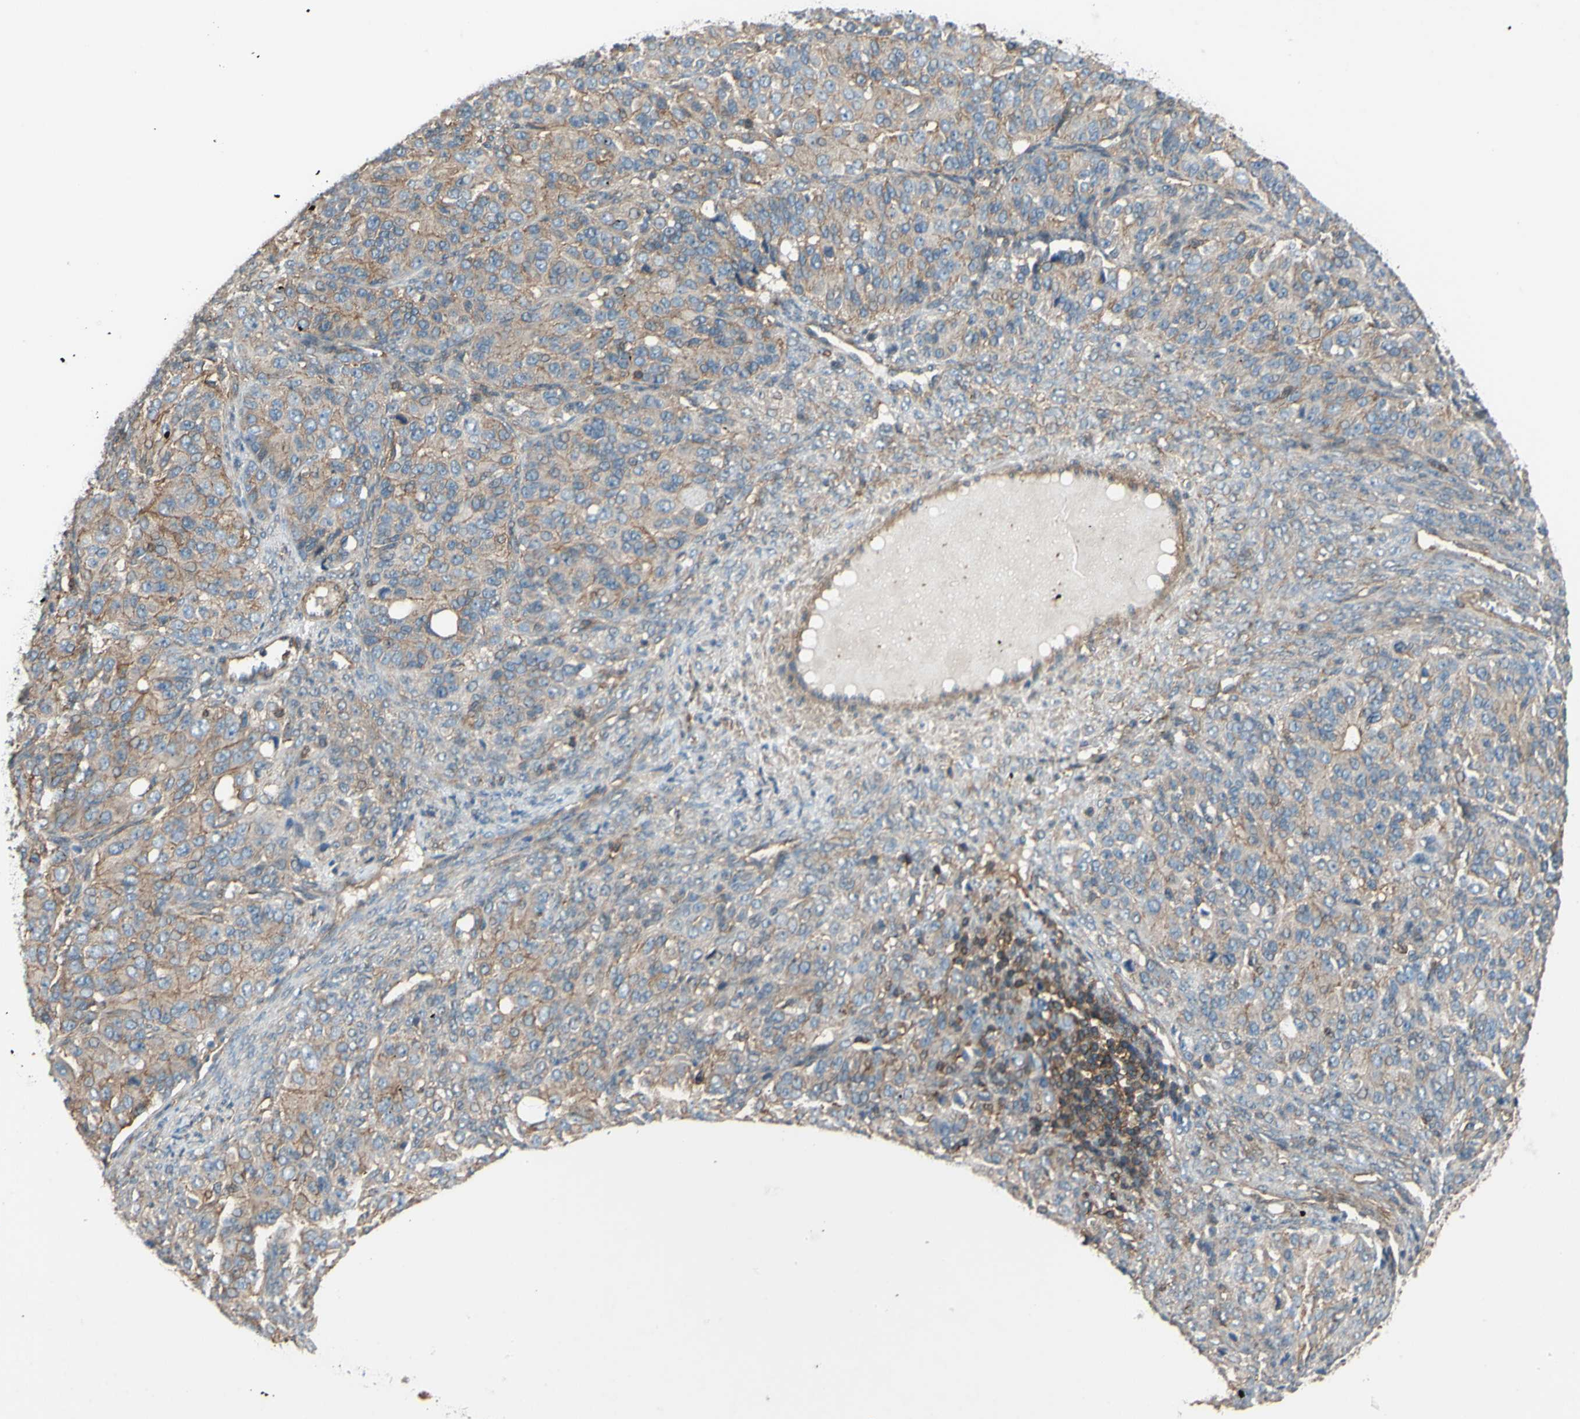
{"staining": {"intensity": "weak", "quantity": ">75%", "location": "cytoplasmic/membranous"}, "tissue": "ovarian cancer", "cell_type": "Tumor cells", "image_type": "cancer", "snomed": [{"axis": "morphology", "description": "Carcinoma, endometroid"}, {"axis": "topography", "description": "Ovary"}], "caption": "A brown stain labels weak cytoplasmic/membranous expression of a protein in human endometroid carcinoma (ovarian) tumor cells. The protein of interest is shown in brown color, while the nuclei are stained blue.", "gene": "ADD3", "patient": {"sex": "female", "age": 51}}